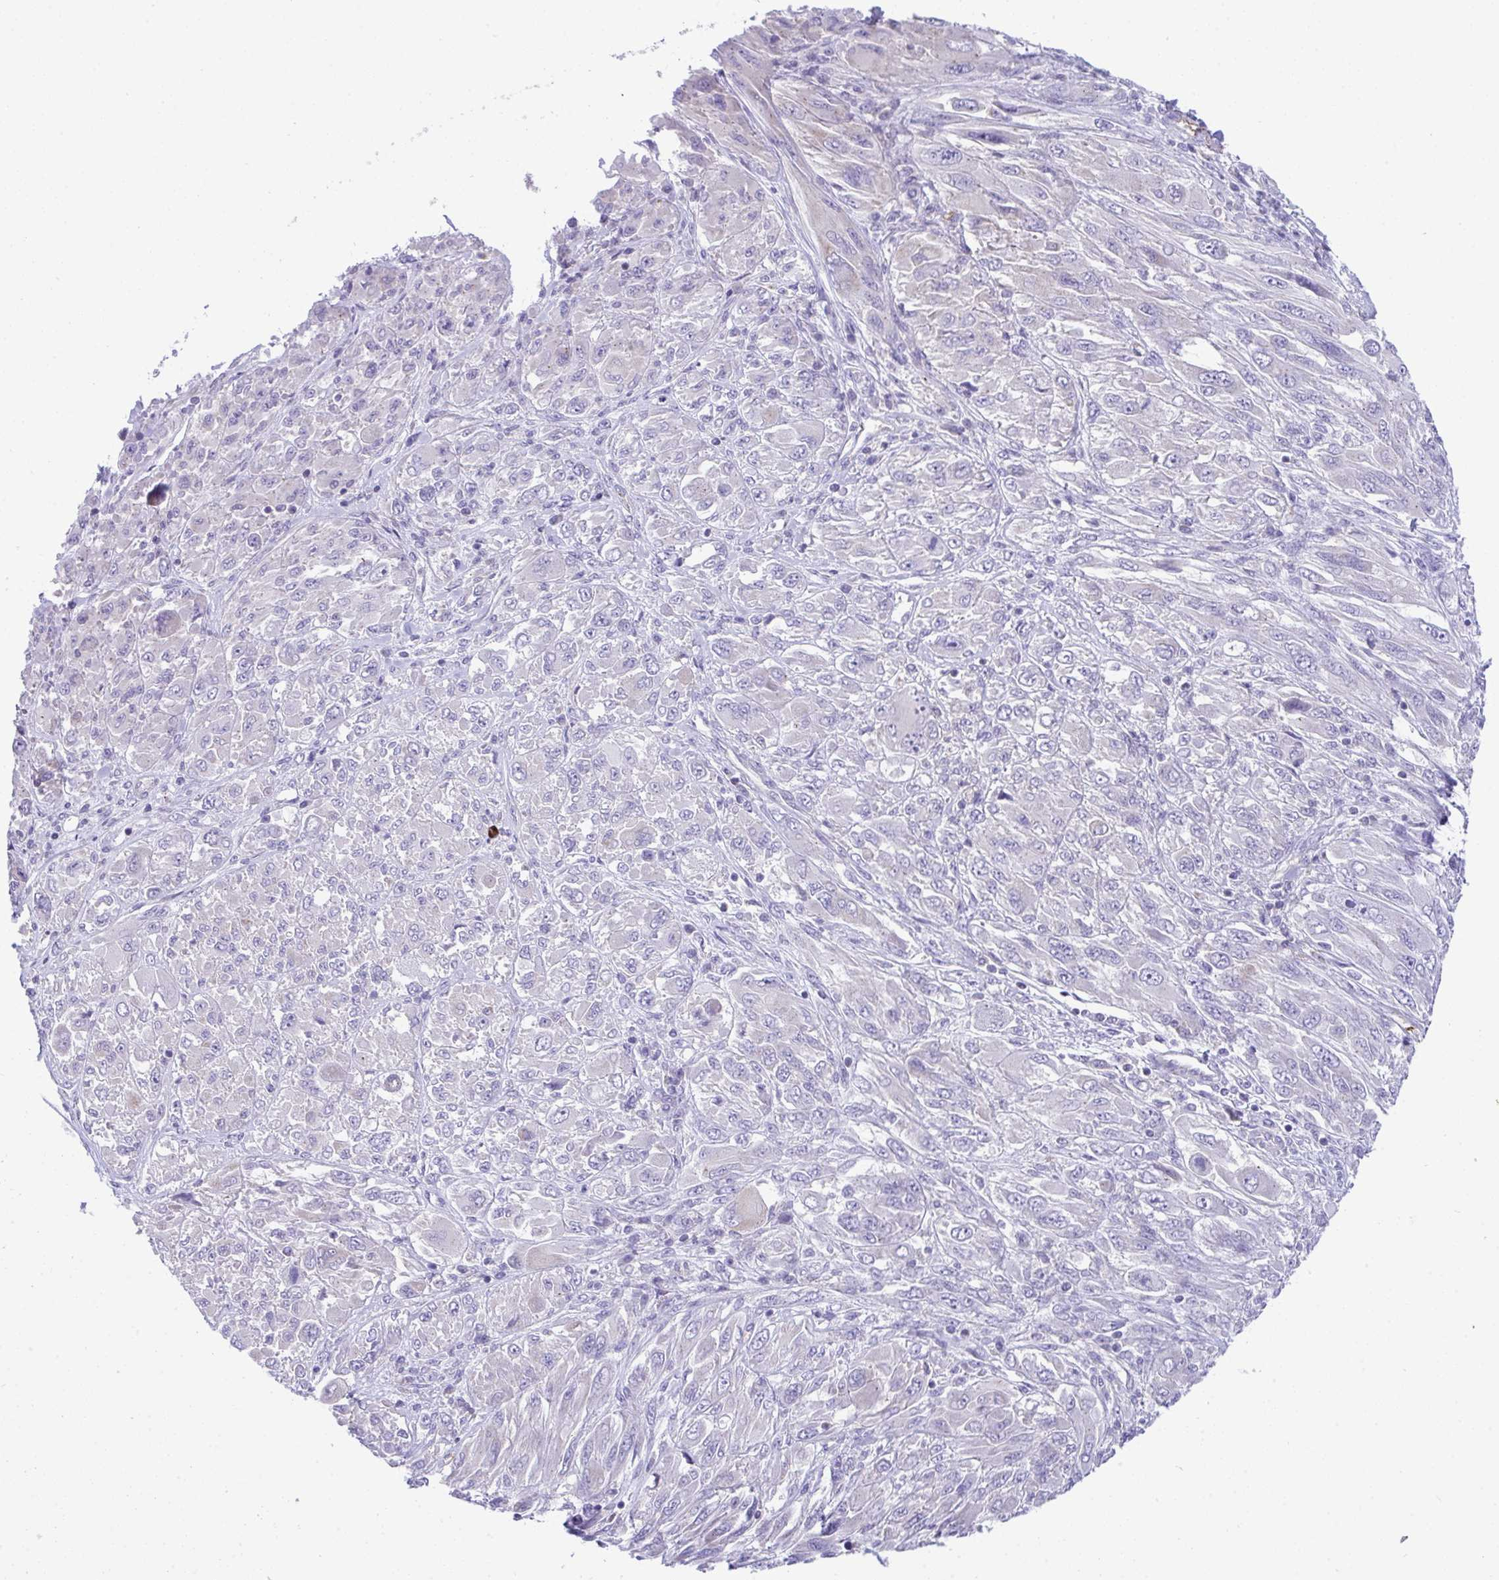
{"staining": {"intensity": "negative", "quantity": "none", "location": "none"}, "tissue": "melanoma", "cell_type": "Tumor cells", "image_type": "cancer", "snomed": [{"axis": "morphology", "description": "Malignant melanoma, NOS"}, {"axis": "topography", "description": "Skin"}], "caption": "Immunohistochemistry image of melanoma stained for a protein (brown), which demonstrates no staining in tumor cells.", "gene": "PLA2G12B", "patient": {"sex": "female", "age": 91}}